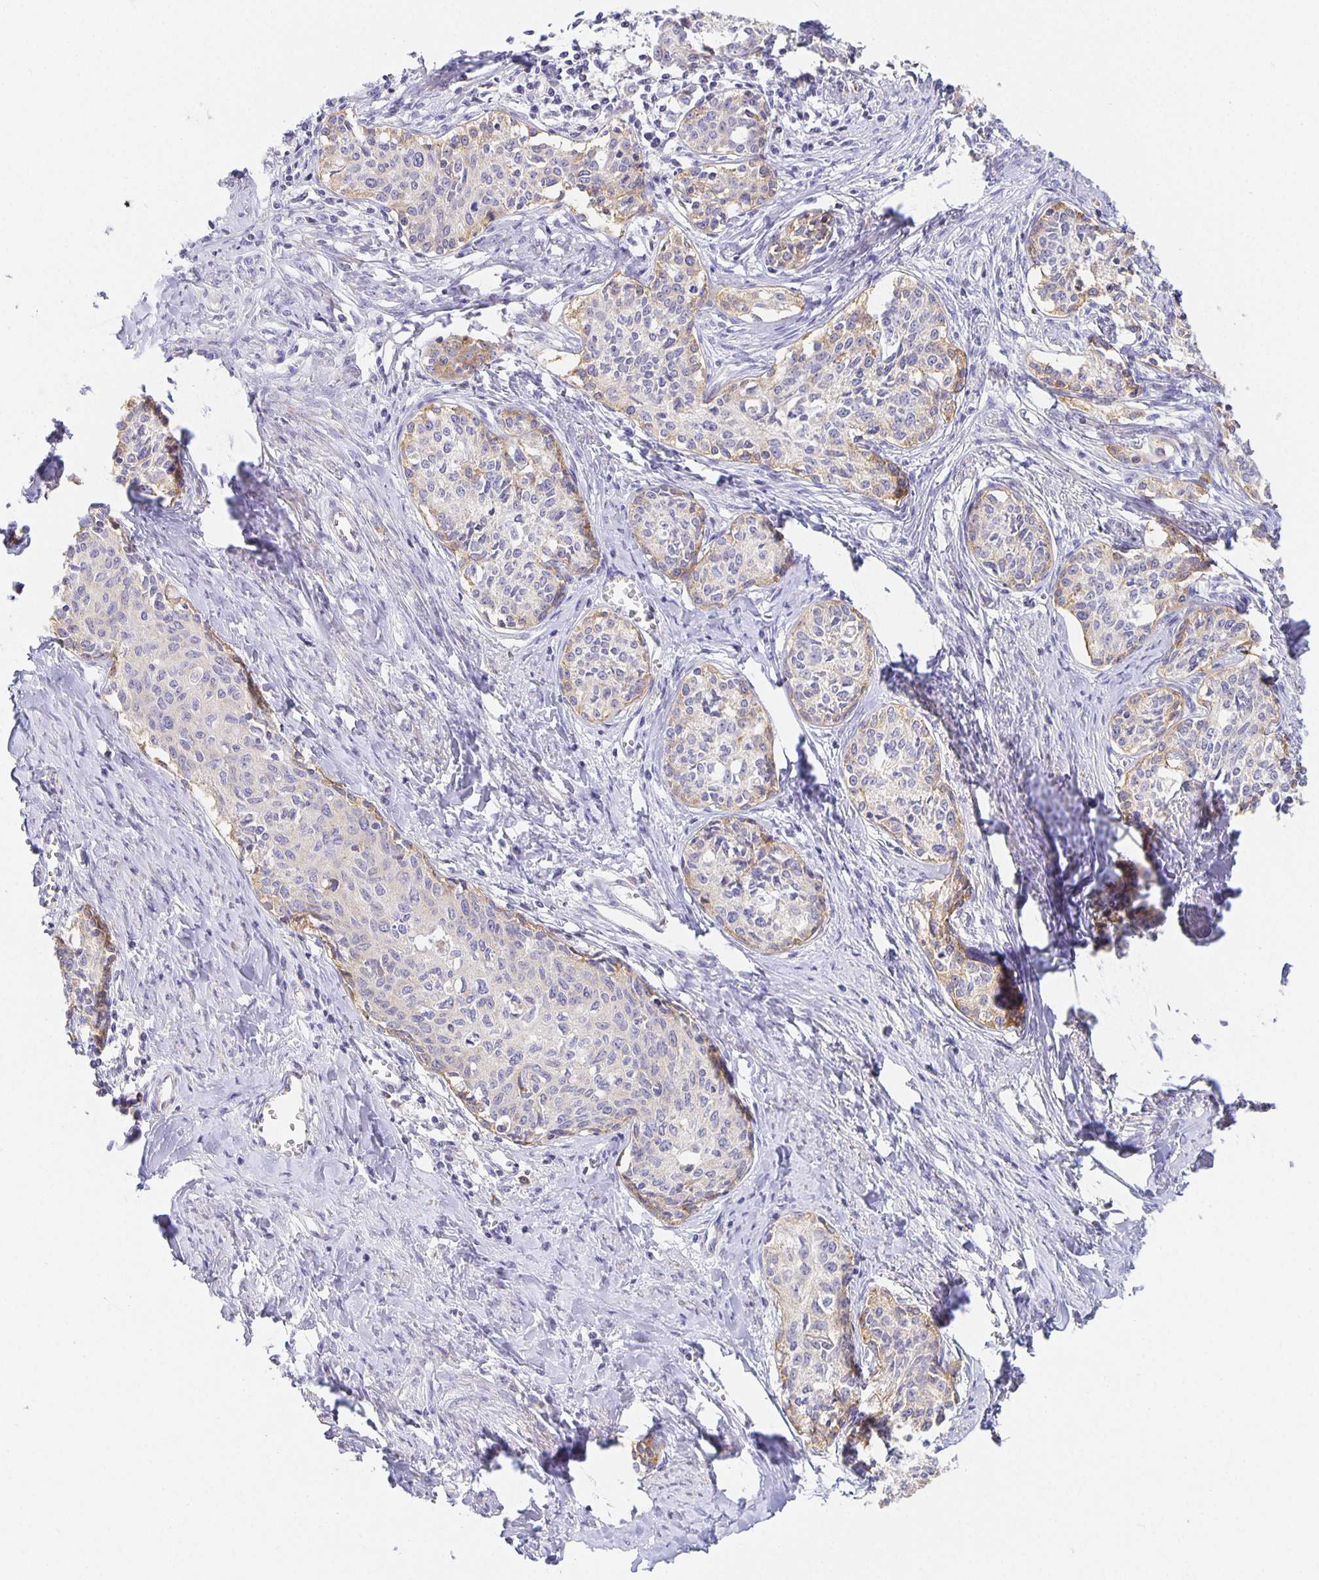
{"staining": {"intensity": "weak", "quantity": "<25%", "location": "cytoplasmic/membranous"}, "tissue": "cervical cancer", "cell_type": "Tumor cells", "image_type": "cancer", "snomed": [{"axis": "morphology", "description": "Squamous cell carcinoma, NOS"}, {"axis": "morphology", "description": "Adenocarcinoma, NOS"}, {"axis": "topography", "description": "Cervix"}], "caption": "Immunohistochemistry micrograph of neoplastic tissue: human cervical cancer (adenocarcinoma) stained with DAB (3,3'-diaminobenzidine) reveals no significant protein positivity in tumor cells.", "gene": "FLRT3", "patient": {"sex": "female", "age": 52}}